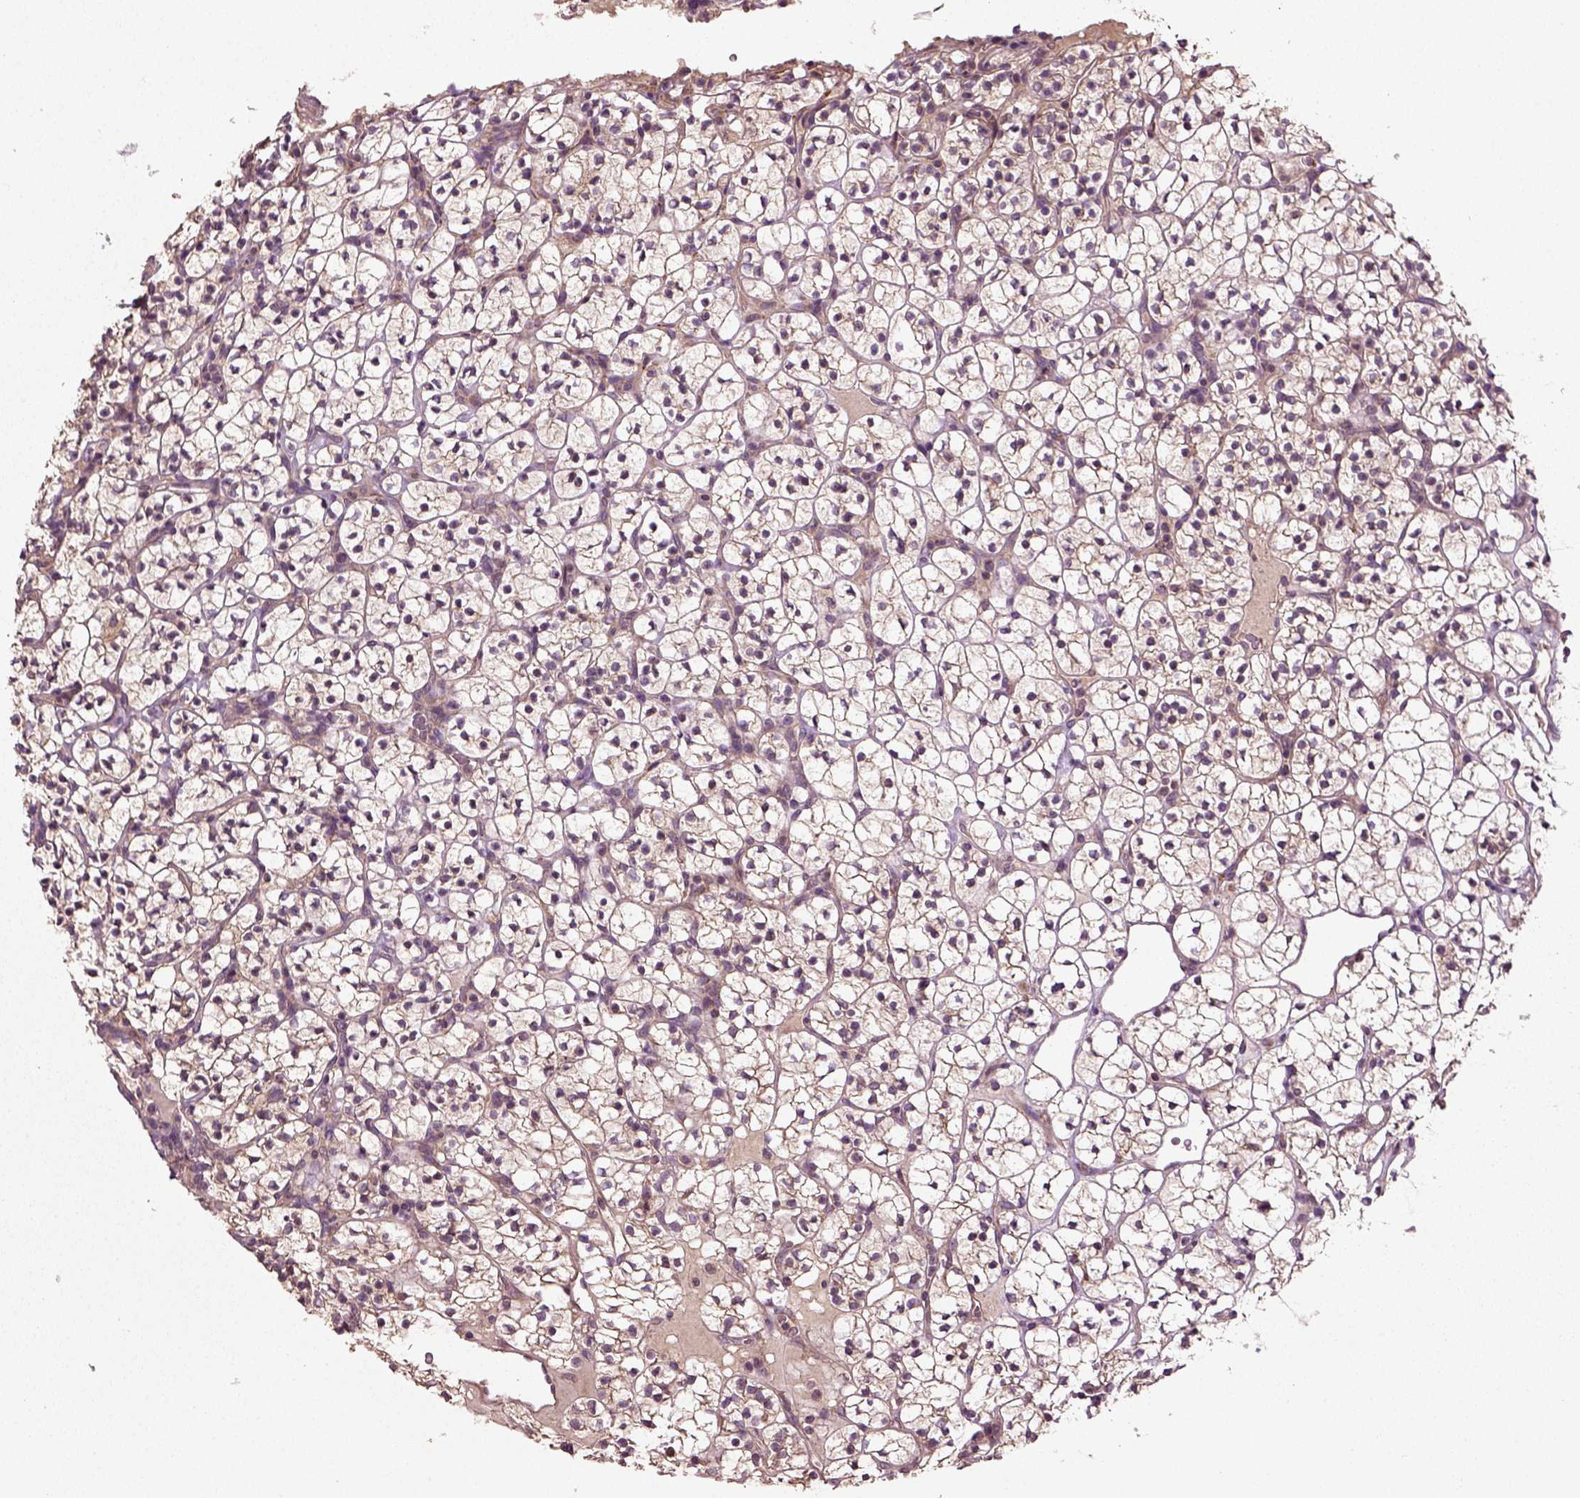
{"staining": {"intensity": "negative", "quantity": "none", "location": "none"}, "tissue": "renal cancer", "cell_type": "Tumor cells", "image_type": "cancer", "snomed": [{"axis": "morphology", "description": "Adenocarcinoma, NOS"}, {"axis": "topography", "description": "Kidney"}], "caption": "Immunohistochemistry of adenocarcinoma (renal) demonstrates no staining in tumor cells.", "gene": "ERV3-1", "patient": {"sex": "female", "age": 89}}